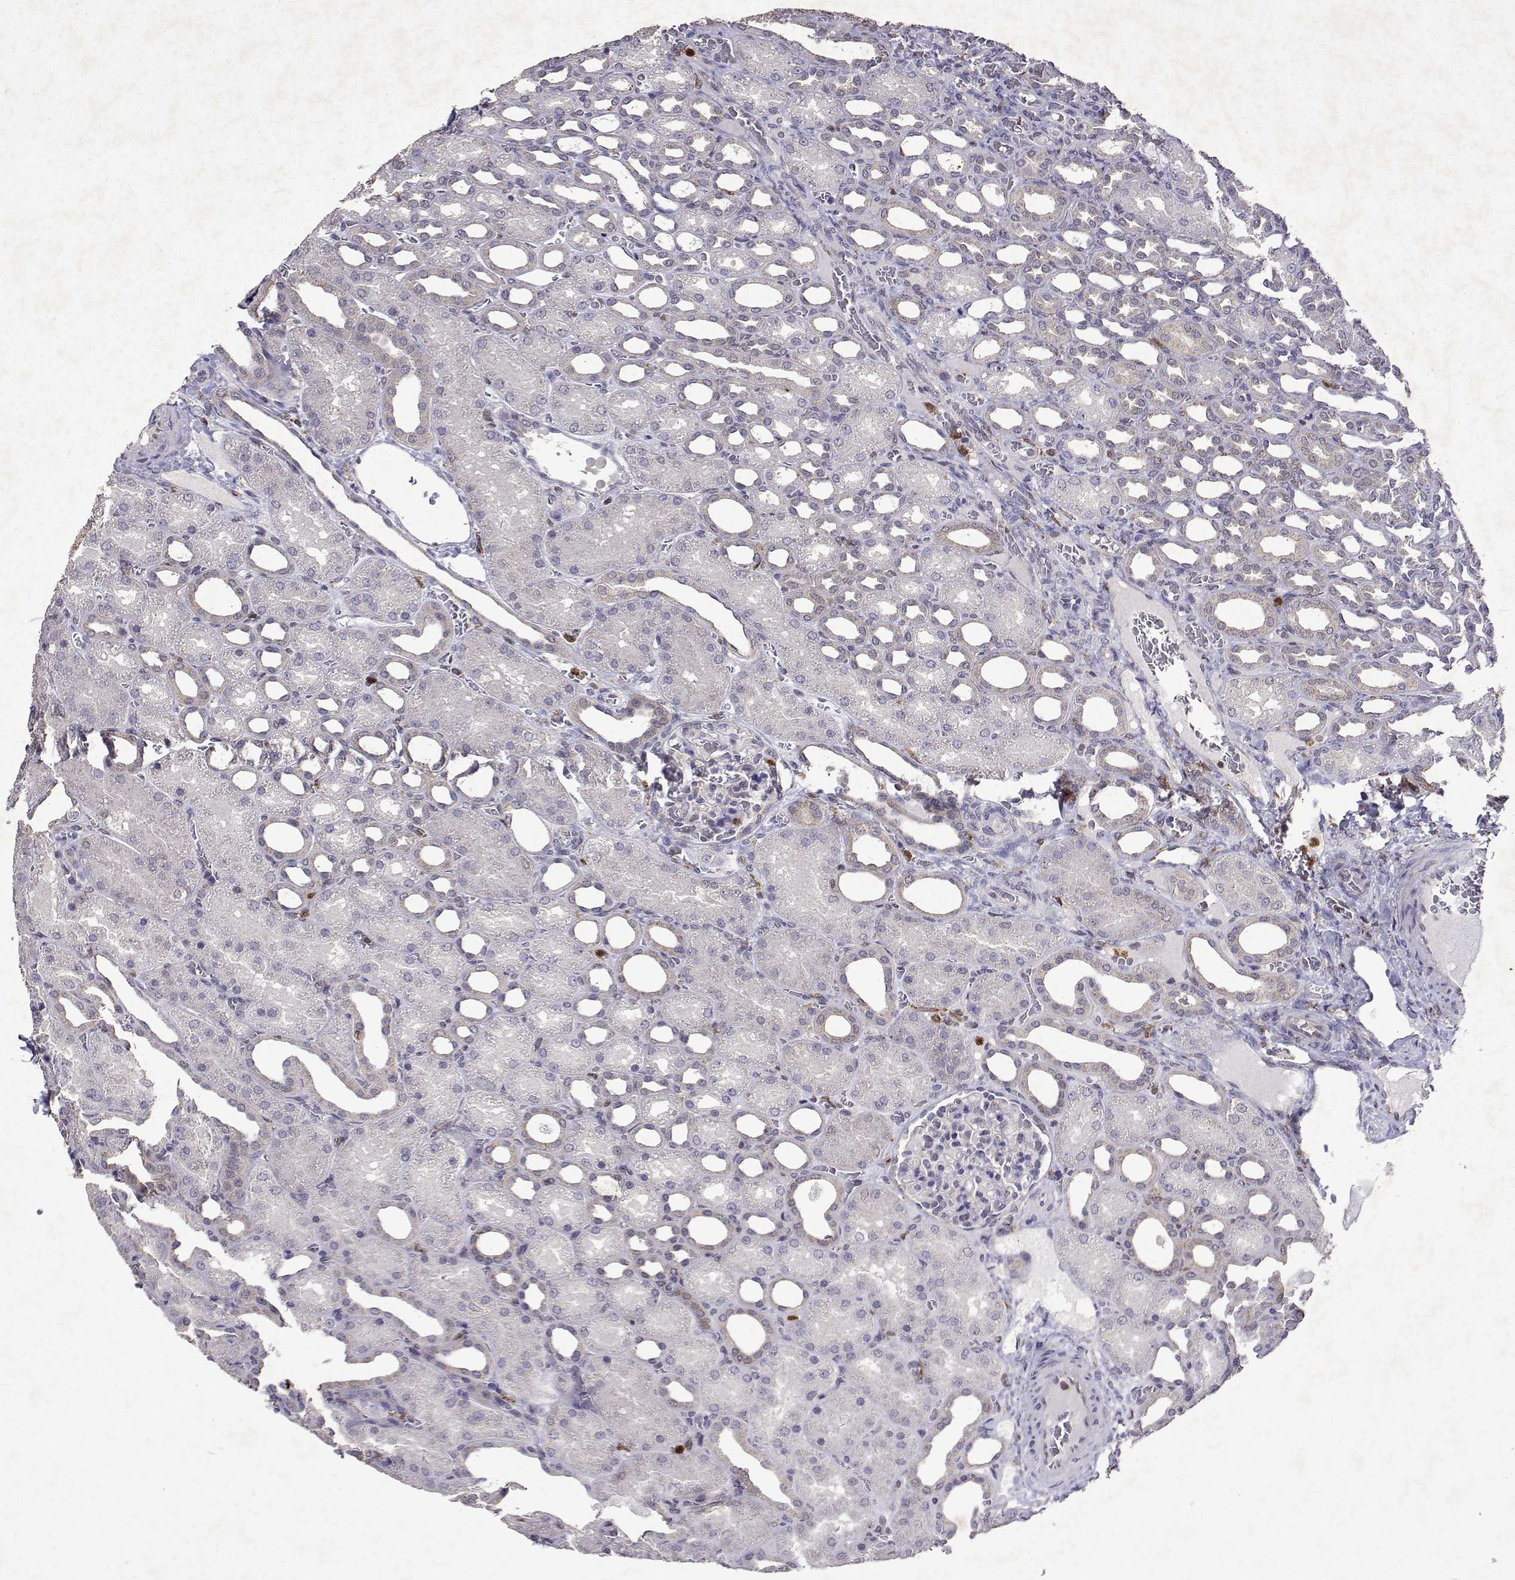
{"staining": {"intensity": "negative", "quantity": "none", "location": "none"}, "tissue": "kidney", "cell_type": "Cells in glomeruli", "image_type": "normal", "snomed": [{"axis": "morphology", "description": "Normal tissue, NOS"}, {"axis": "topography", "description": "Kidney"}], "caption": "A micrograph of kidney stained for a protein exhibits no brown staining in cells in glomeruli.", "gene": "APAF1", "patient": {"sex": "male", "age": 2}}